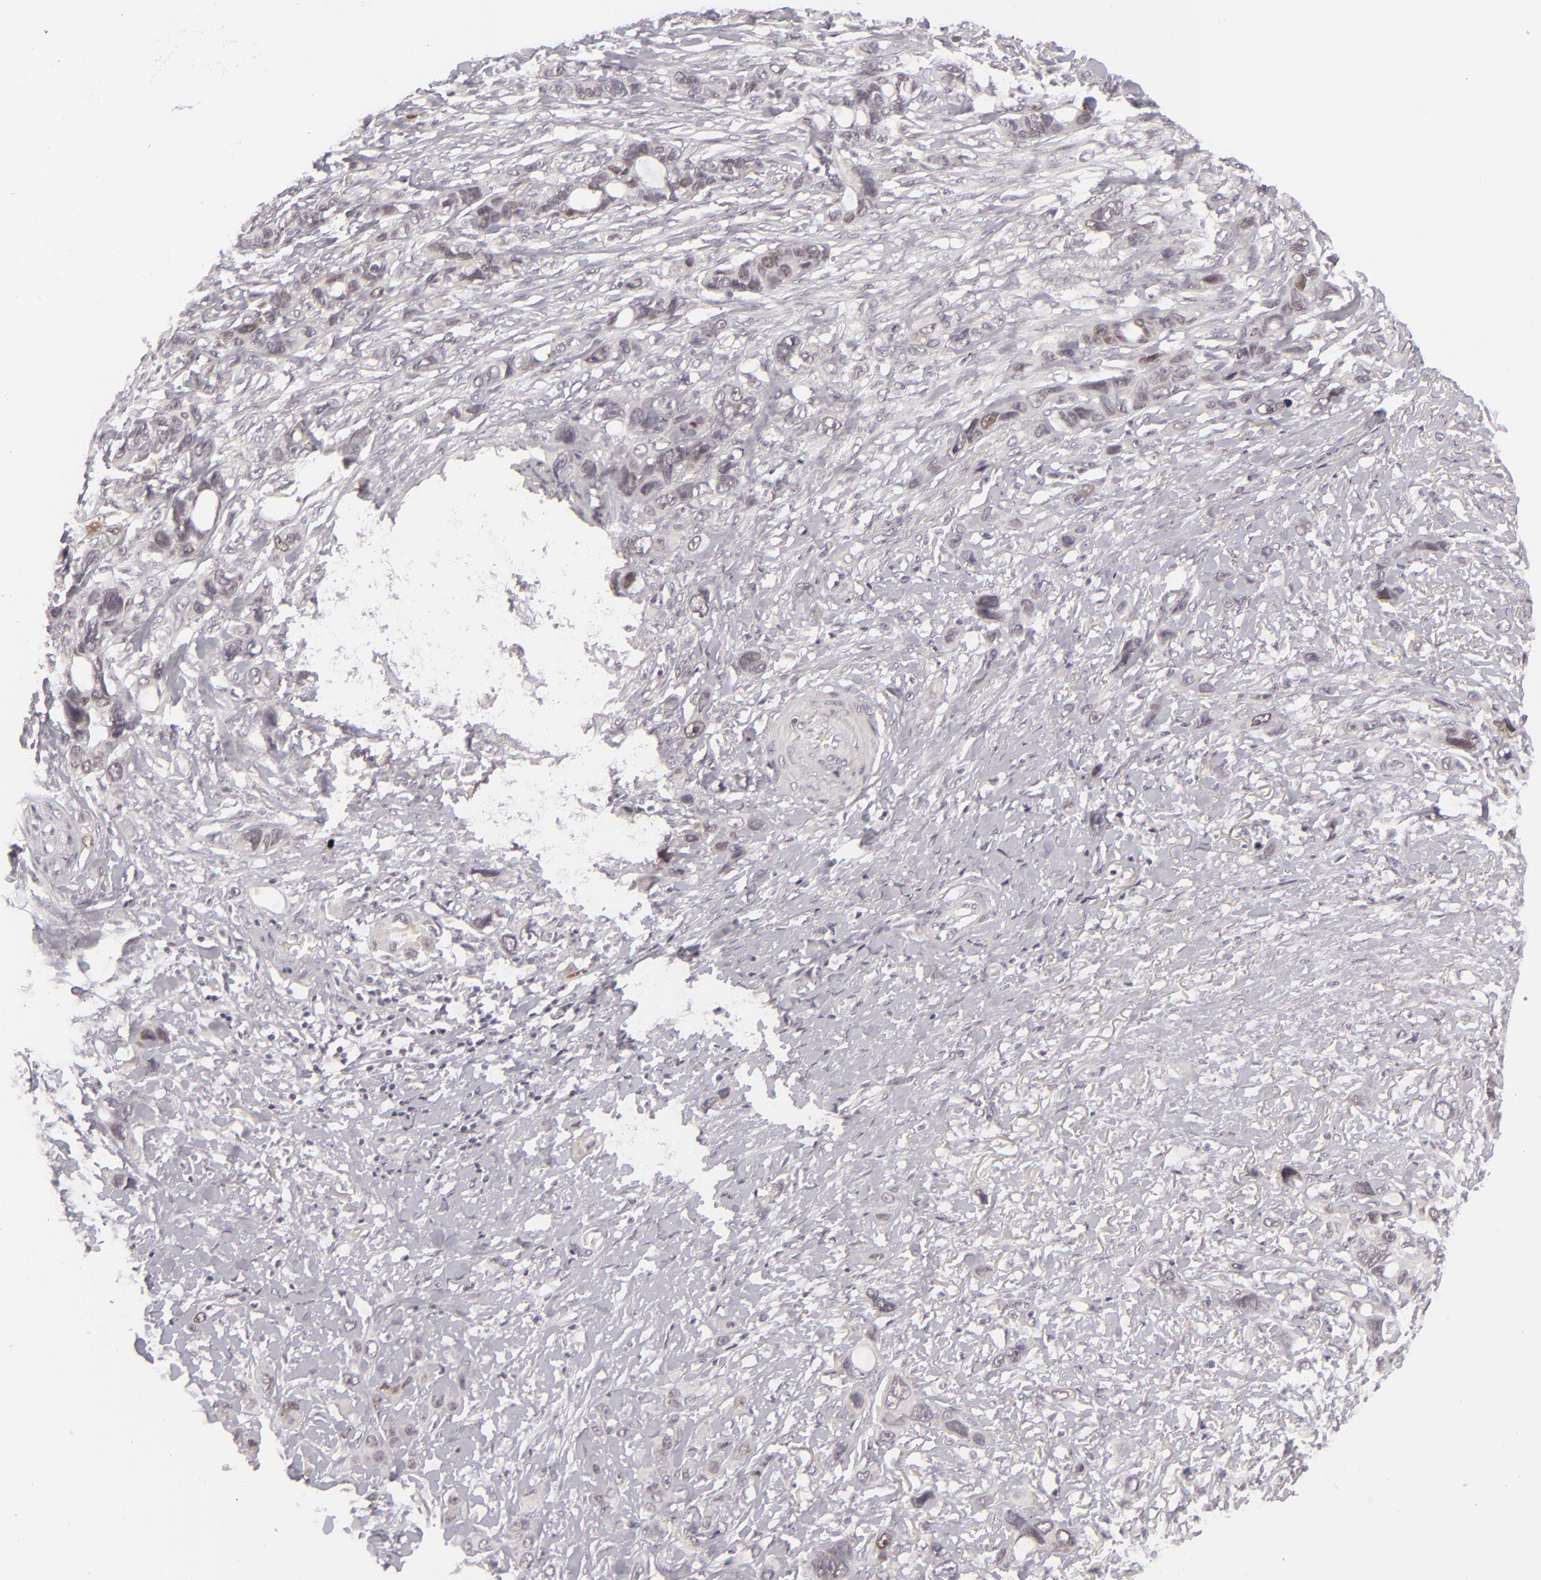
{"staining": {"intensity": "weak", "quantity": "<25%", "location": "nuclear"}, "tissue": "stomach cancer", "cell_type": "Tumor cells", "image_type": "cancer", "snomed": [{"axis": "morphology", "description": "Adenocarcinoma, NOS"}, {"axis": "topography", "description": "Stomach, upper"}], "caption": "Stomach adenocarcinoma was stained to show a protein in brown. There is no significant expression in tumor cells. Brightfield microscopy of IHC stained with DAB (brown) and hematoxylin (blue), captured at high magnification.", "gene": "SIX1", "patient": {"sex": "male", "age": 47}}